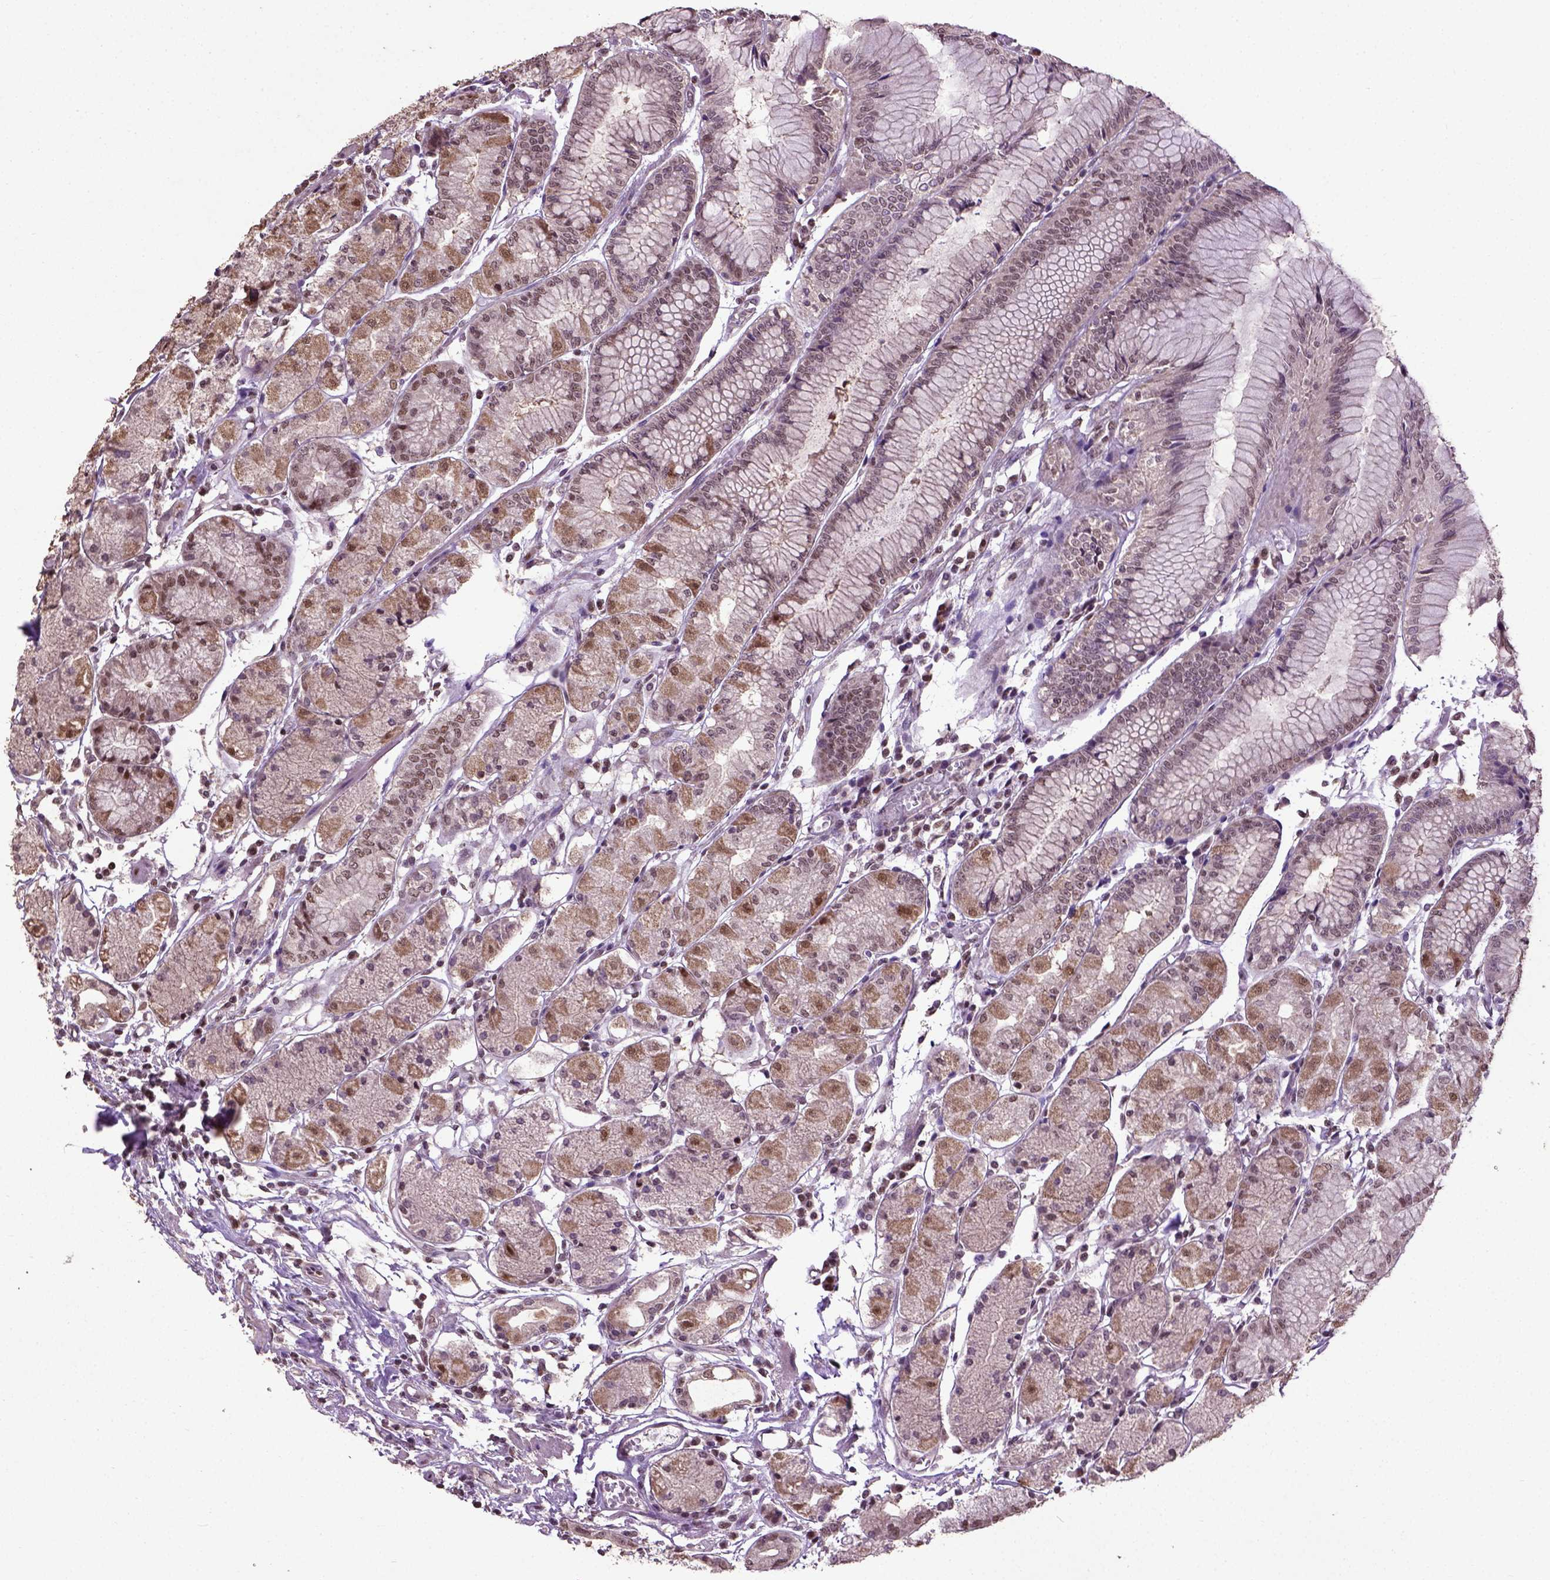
{"staining": {"intensity": "moderate", "quantity": "25%-75%", "location": "cytoplasmic/membranous,nuclear"}, "tissue": "stomach", "cell_type": "Glandular cells", "image_type": "normal", "snomed": [{"axis": "morphology", "description": "Normal tissue, NOS"}, {"axis": "topography", "description": "Stomach, upper"}], "caption": "Brown immunohistochemical staining in unremarkable human stomach shows moderate cytoplasmic/membranous,nuclear staining in about 25%-75% of glandular cells.", "gene": "UBA3", "patient": {"sex": "male", "age": 69}}